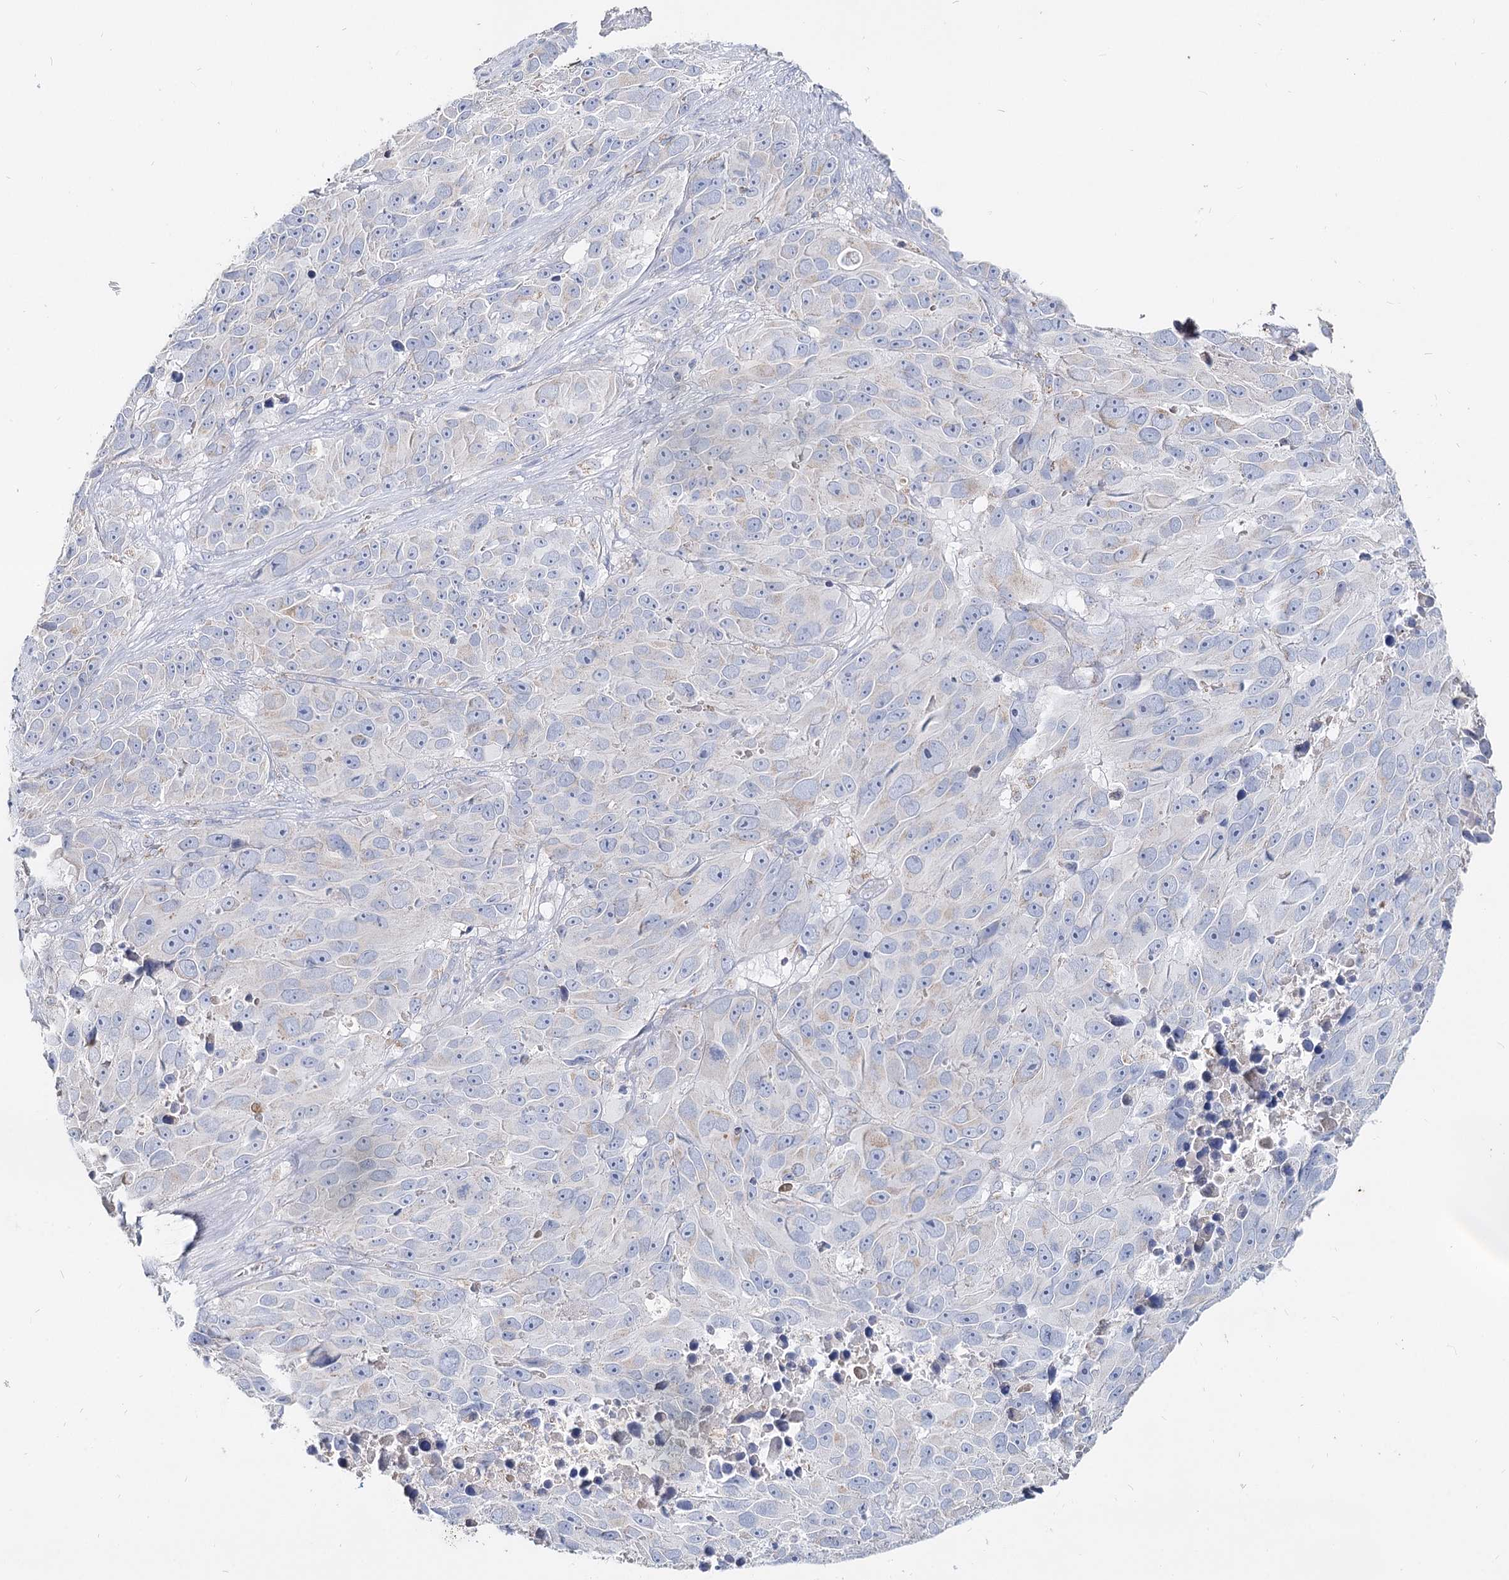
{"staining": {"intensity": "negative", "quantity": "none", "location": "none"}, "tissue": "melanoma", "cell_type": "Tumor cells", "image_type": "cancer", "snomed": [{"axis": "morphology", "description": "Malignant melanoma, NOS"}, {"axis": "topography", "description": "Skin"}], "caption": "DAB (3,3'-diaminobenzidine) immunohistochemical staining of human melanoma displays no significant staining in tumor cells.", "gene": "MCCC2", "patient": {"sex": "male", "age": 84}}